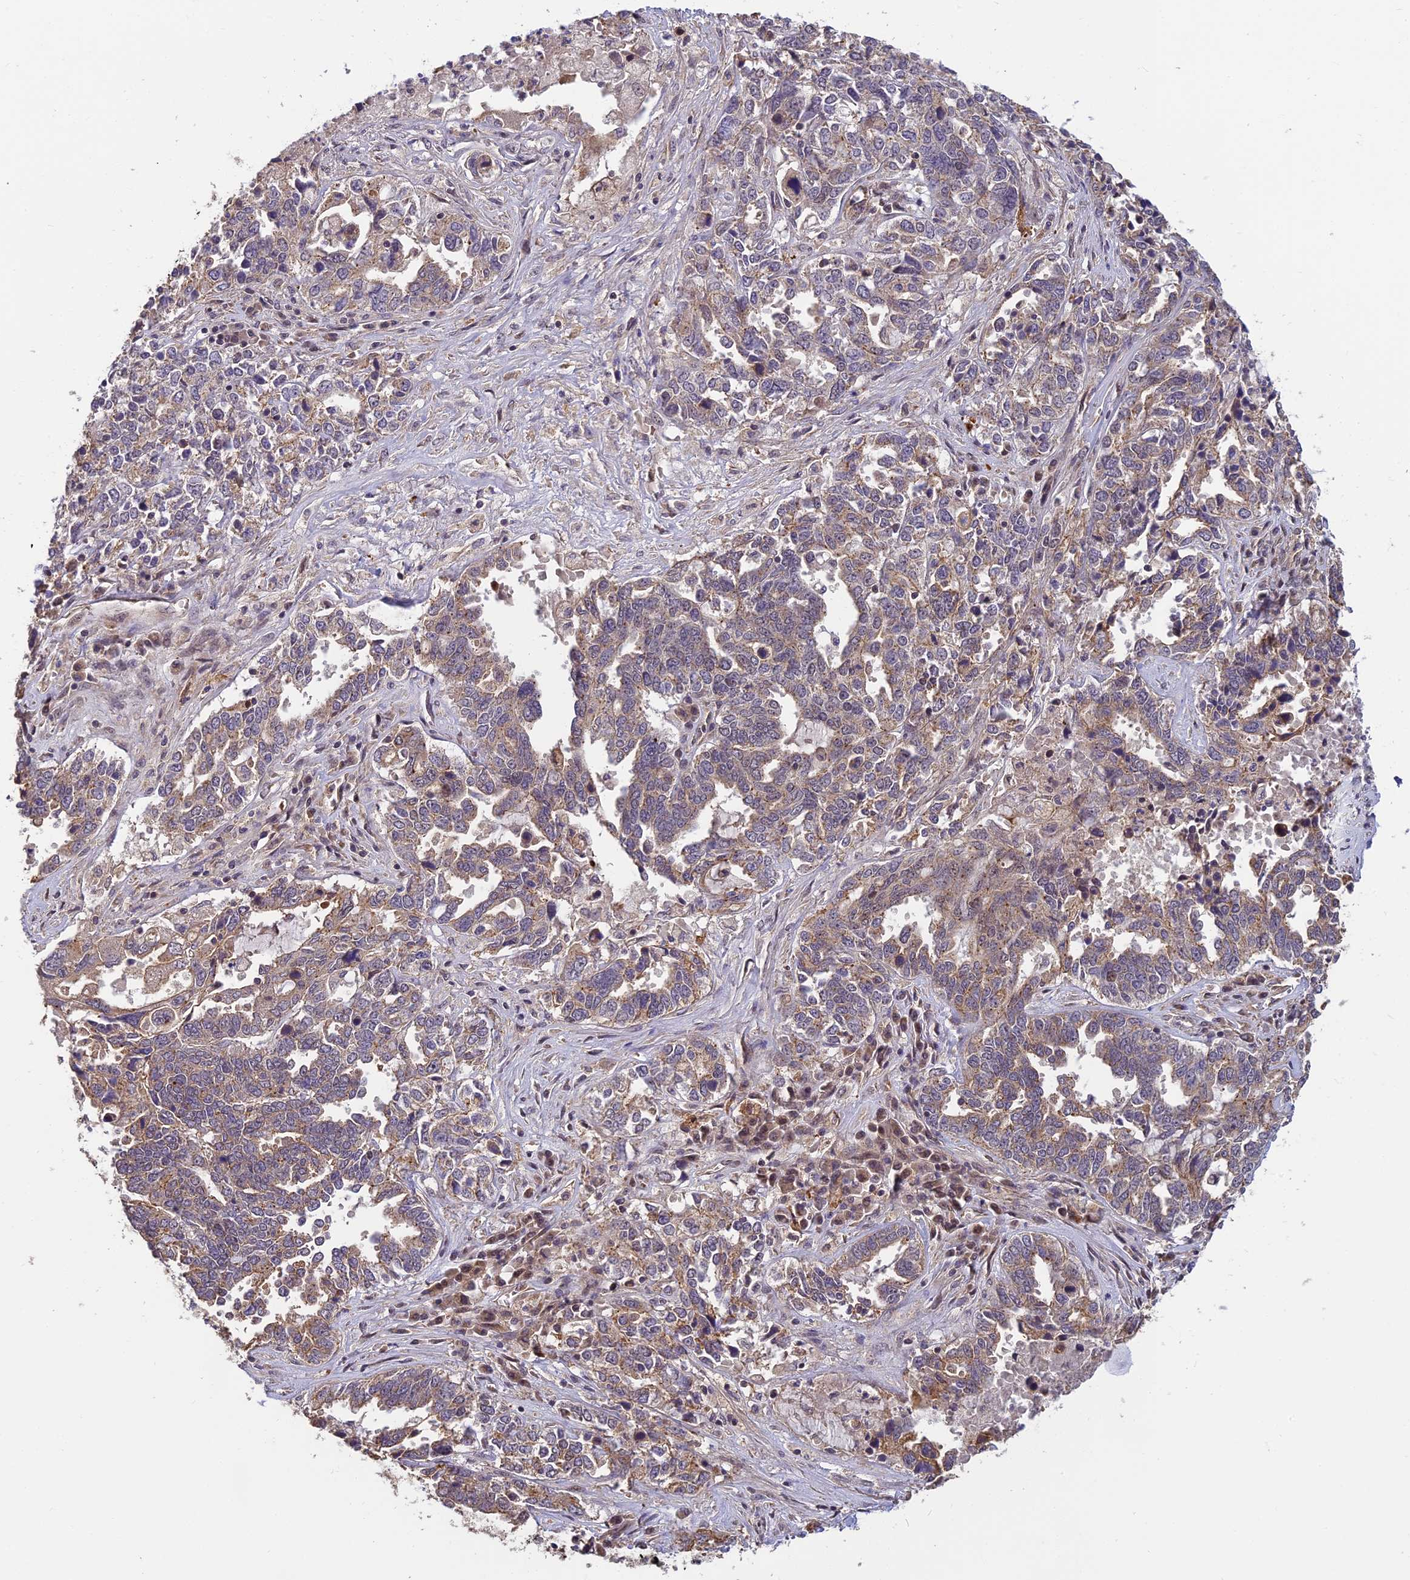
{"staining": {"intensity": "moderate", "quantity": ">75%", "location": "cytoplasmic/membranous"}, "tissue": "ovarian cancer", "cell_type": "Tumor cells", "image_type": "cancer", "snomed": [{"axis": "morphology", "description": "Carcinoma, endometroid"}, {"axis": "topography", "description": "Ovary"}], "caption": "DAB immunohistochemical staining of human ovarian cancer reveals moderate cytoplasmic/membranous protein expression in approximately >75% of tumor cells.", "gene": "PIKFYVE", "patient": {"sex": "female", "age": 62}}